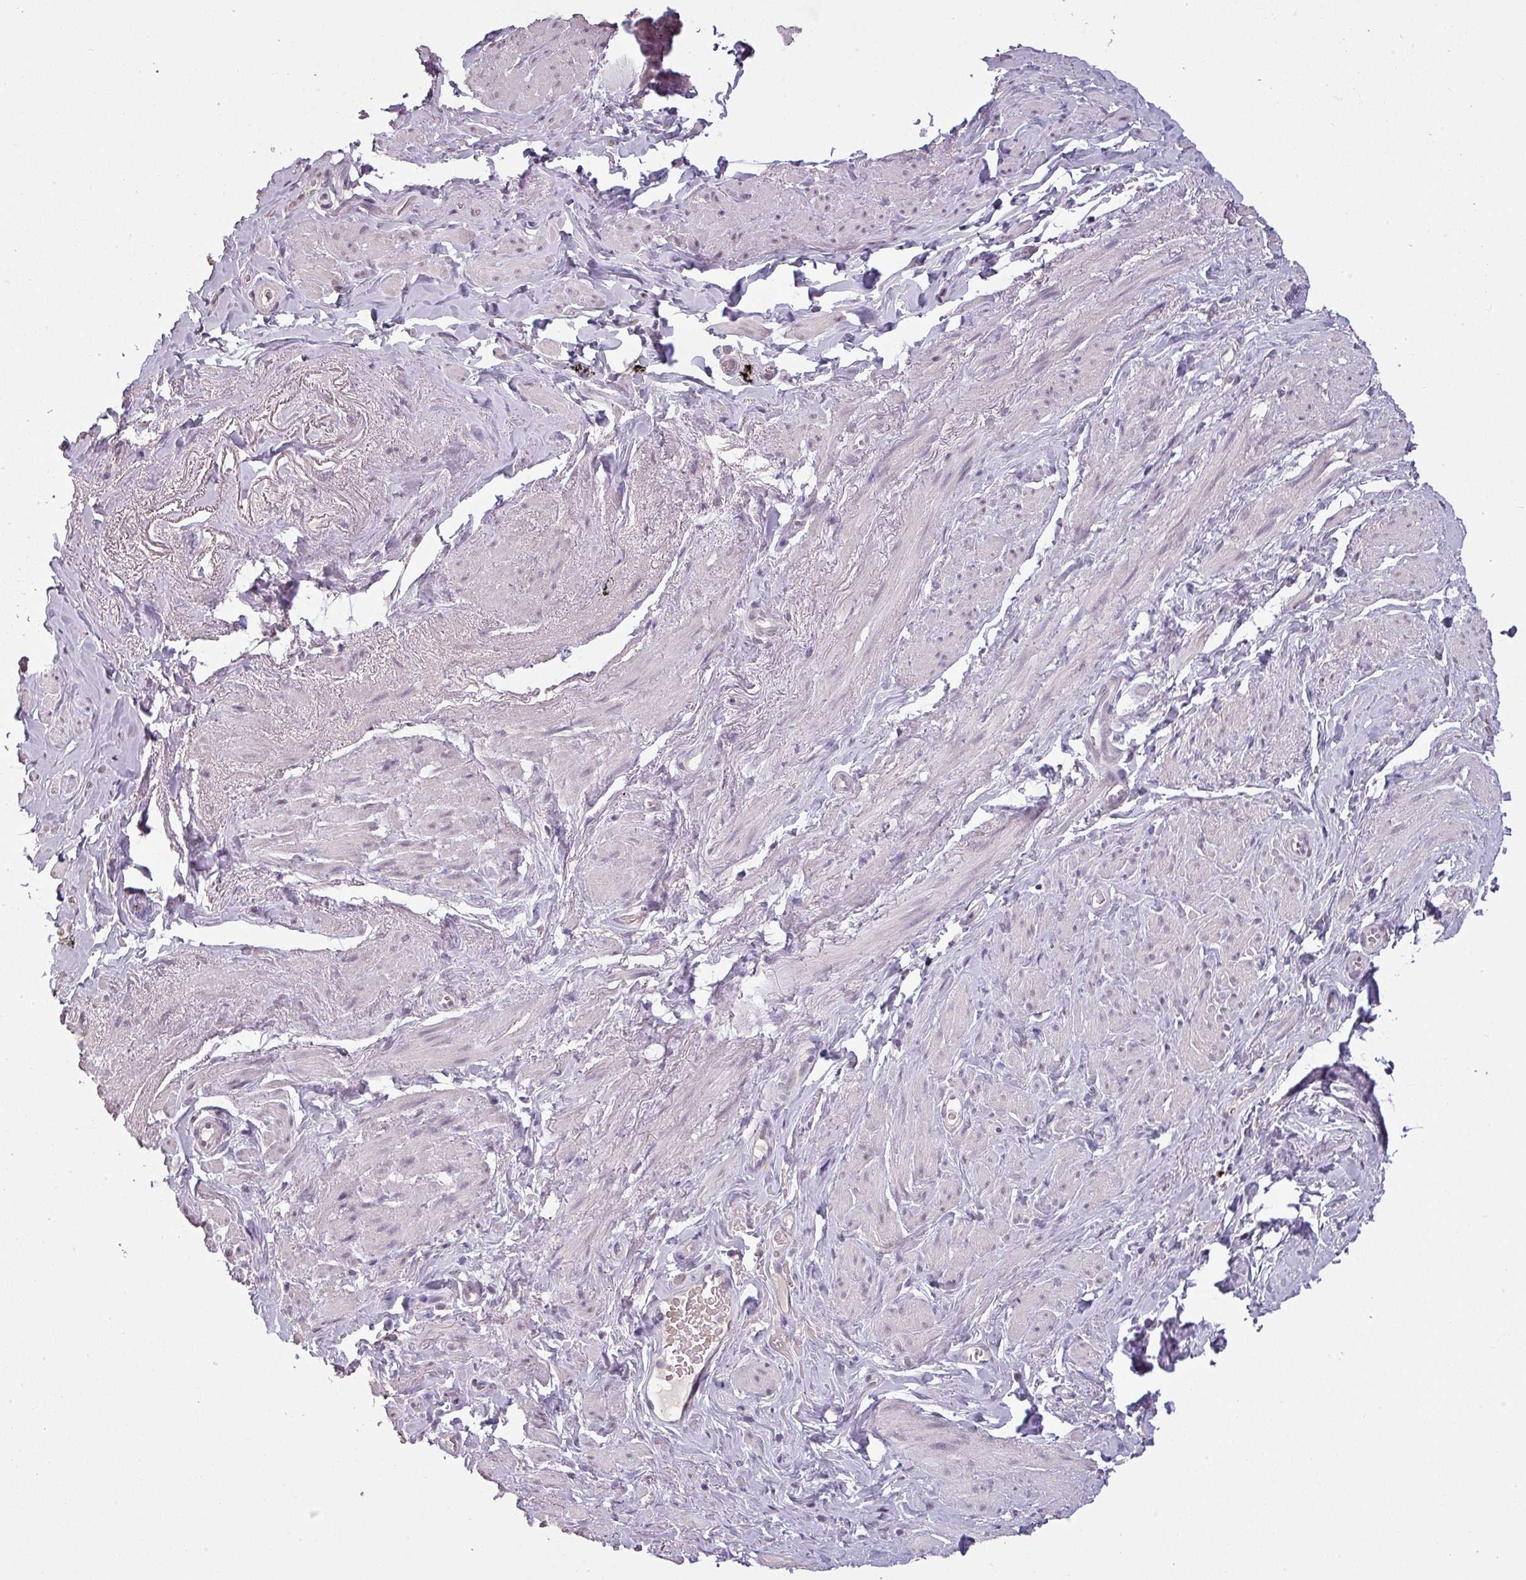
{"staining": {"intensity": "negative", "quantity": "none", "location": "none"}, "tissue": "smooth muscle", "cell_type": "Smooth muscle cells", "image_type": "normal", "snomed": [{"axis": "morphology", "description": "Normal tissue, NOS"}, {"axis": "topography", "description": "Smooth muscle"}, {"axis": "topography", "description": "Peripheral nerve tissue"}], "caption": "Image shows no protein positivity in smooth muscle cells of normal smooth muscle. (Immunohistochemistry (ihc), brightfield microscopy, high magnification).", "gene": "LYPLA1", "patient": {"sex": "male", "age": 69}}